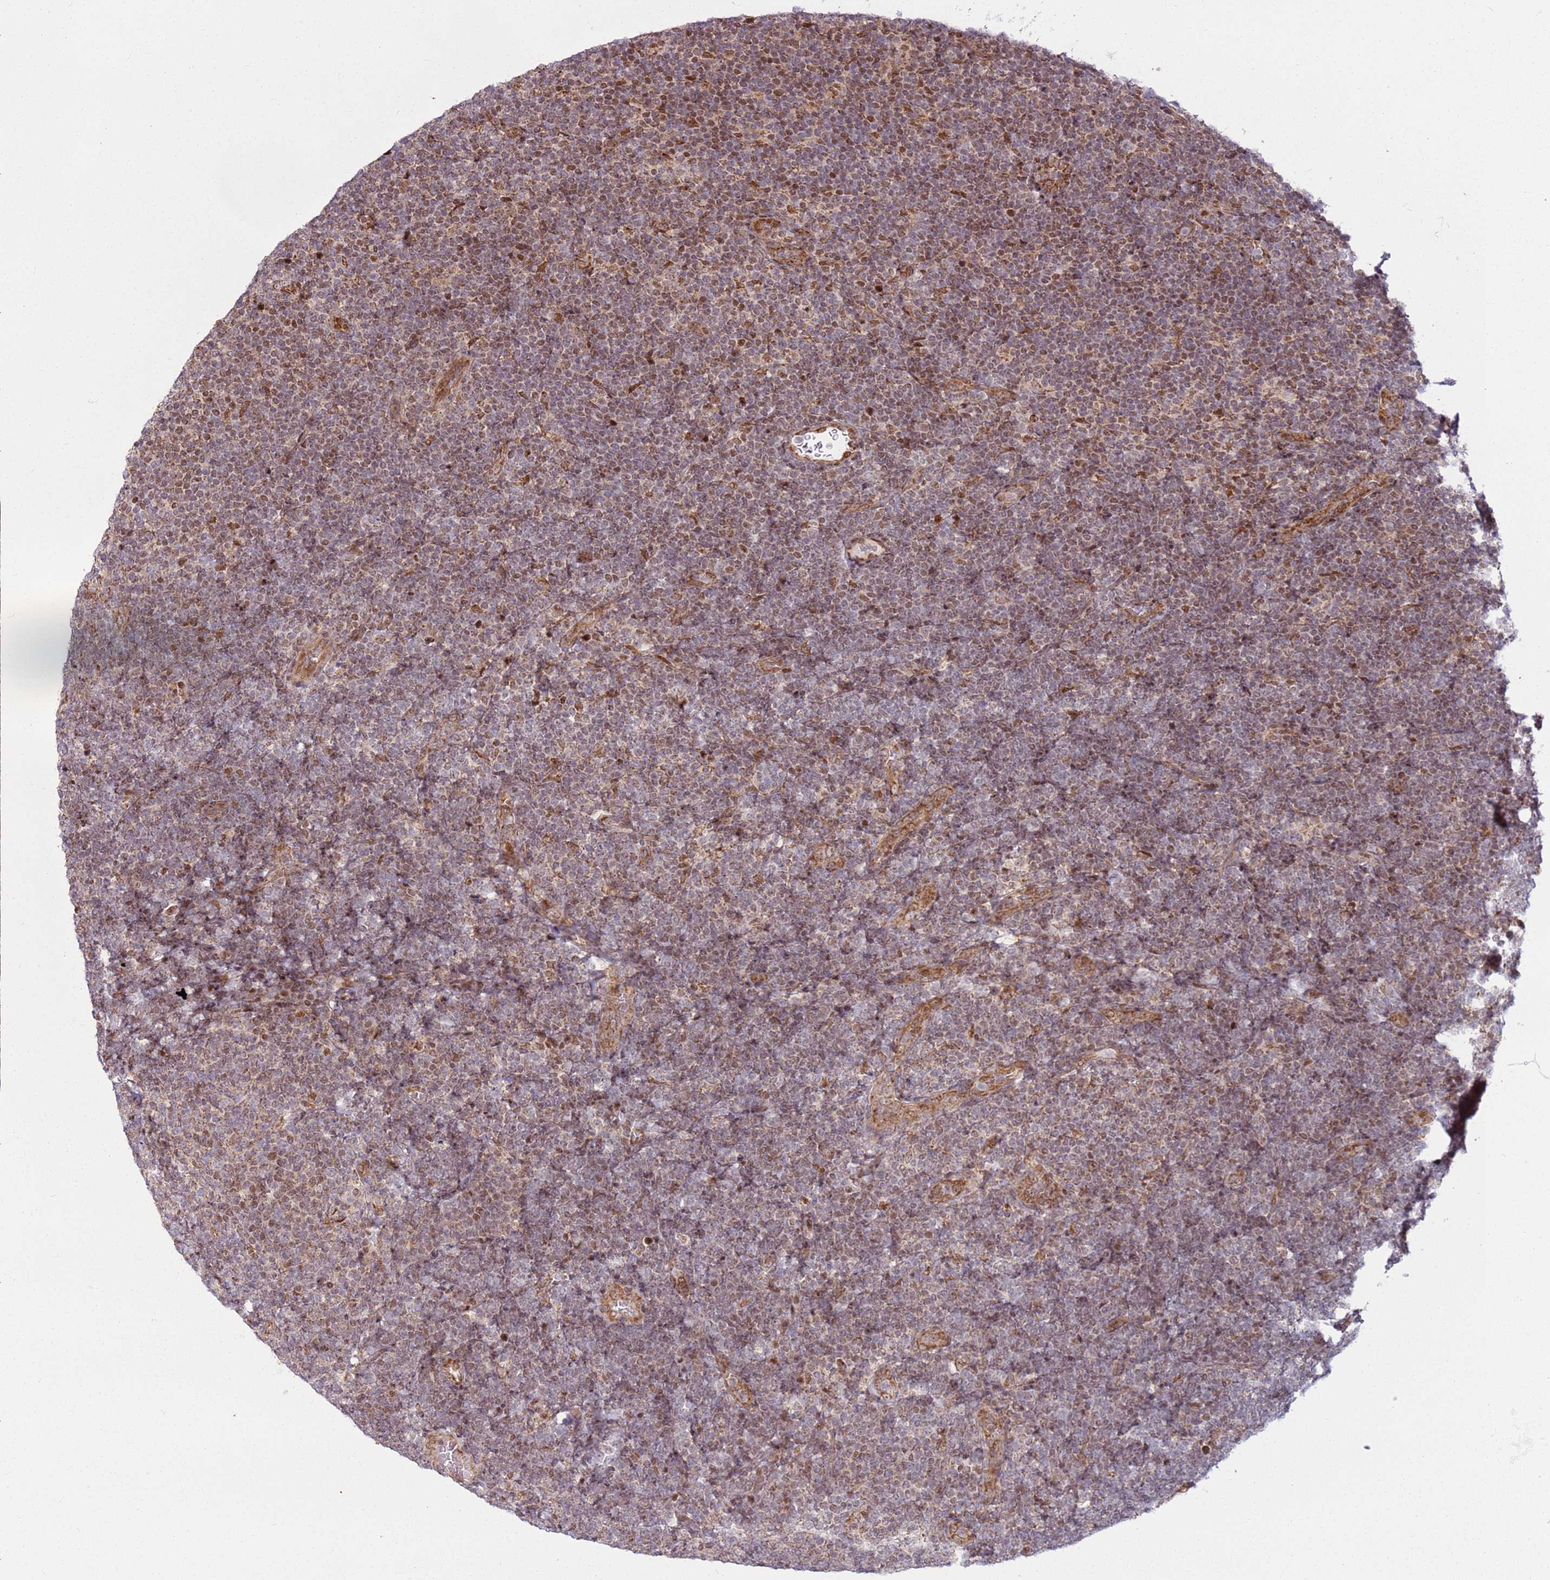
{"staining": {"intensity": "moderate", "quantity": ">75%", "location": "cytoplasmic/membranous,nuclear"}, "tissue": "lymphoma", "cell_type": "Tumor cells", "image_type": "cancer", "snomed": [{"axis": "morphology", "description": "Malignant lymphoma, non-Hodgkin's type, Low grade"}, {"axis": "topography", "description": "Lymph node"}], "caption": "Low-grade malignant lymphoma, non-Hodgkin's type stained for a protein reveals moderate cytoplasmic/membranous and nuclear positivity in tumor cells. Using DAB (3,3'-diaminobenzidine) (brown) and hematoxylin (blue) stains, captured at high magnification using brightfield microscopy.", "gene": "PCTP", "patient": {"sex": "male", "age": 66}}